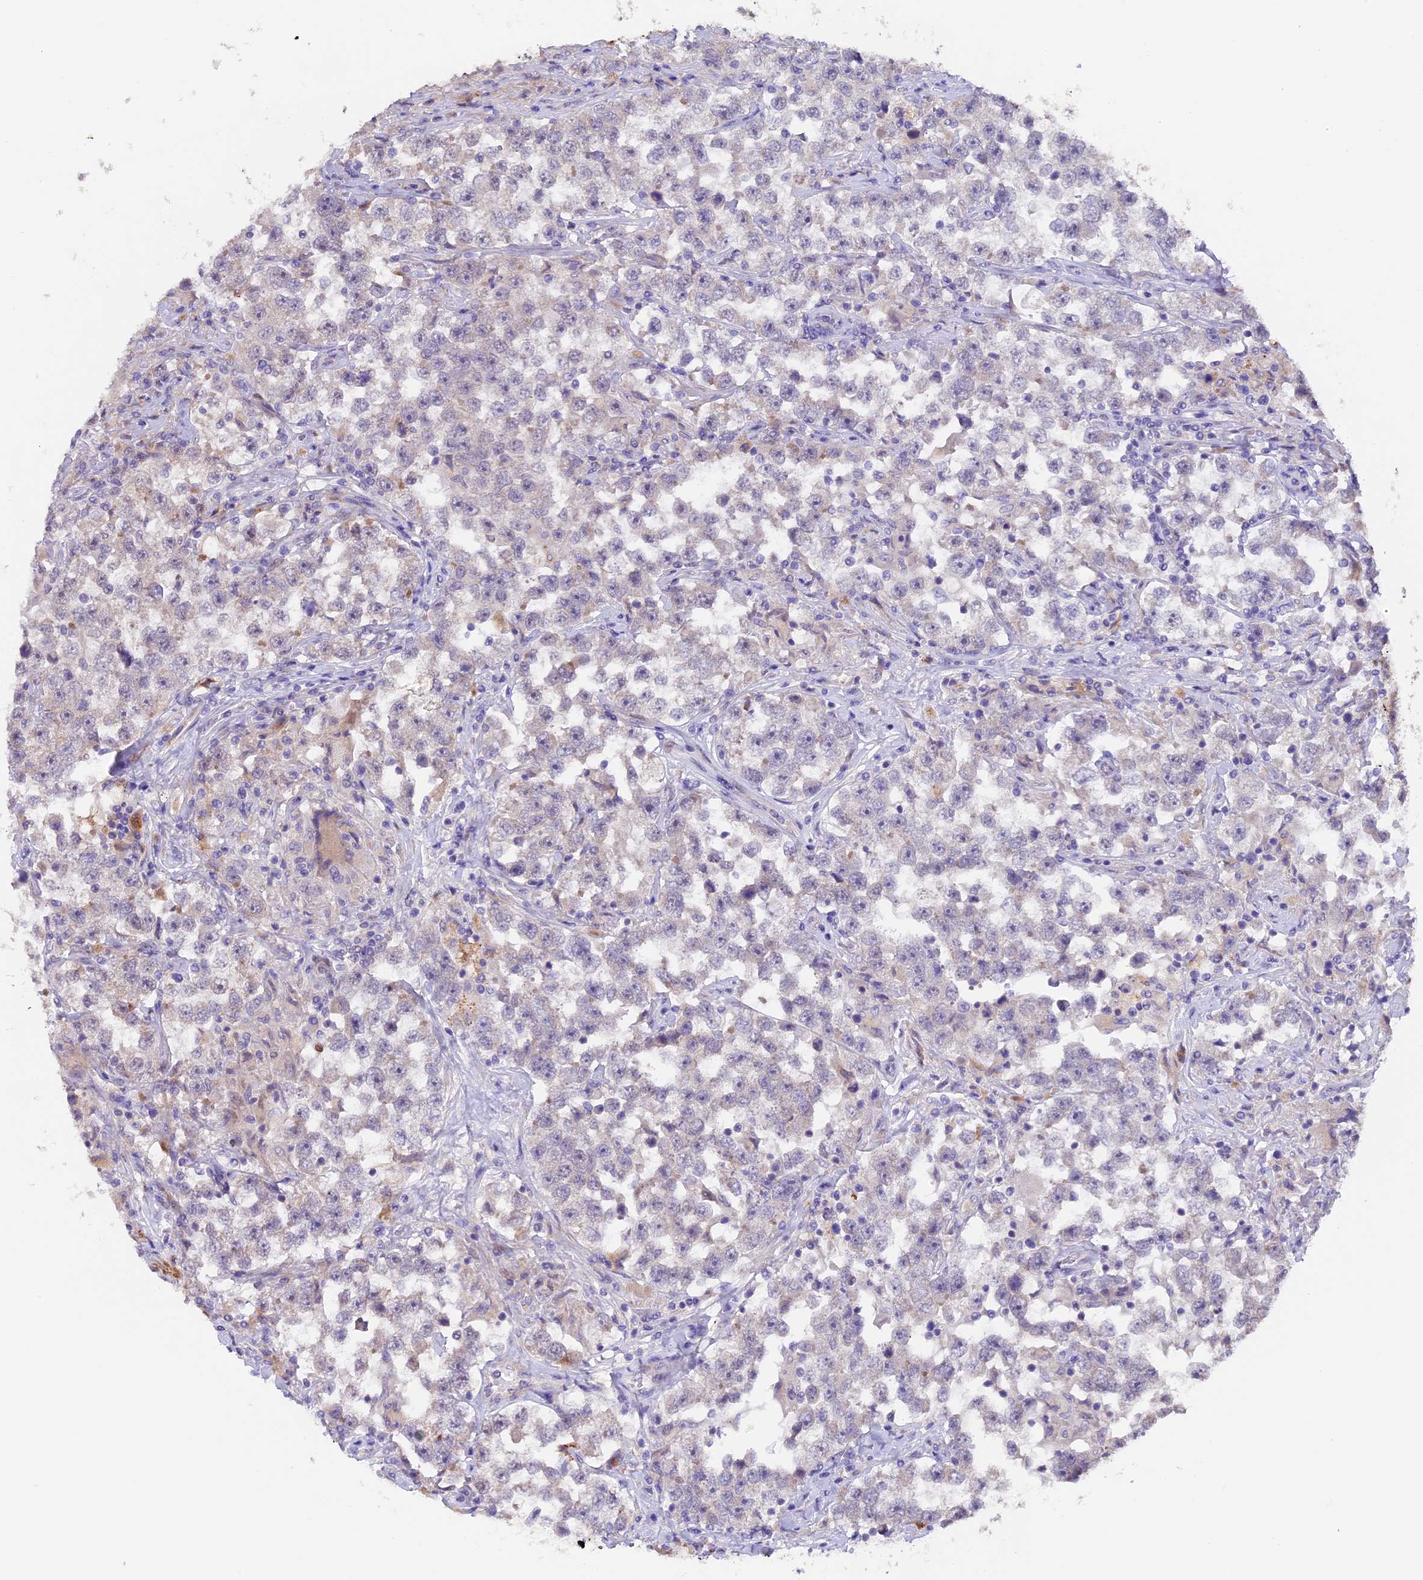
{"staining": {"intensity": "negative", "quantity": "none", "location": "none"}, "tissue": "testis cancer", "cell_type": "Tumor cells", "image_type": "cancer", "snomed": [{"axis": "morphology", "description": "Seminoma, NOS"}, {"axis": "topography", "description": "Testis"}], "caption": "High power microscopy image of an immunohistochemistry (IHC) micrograph of testis seminoma, revealing no significant expression in tumor cells. (Stains: DAB (3,3'-diaminobenzidine) immunohistochemistry with hematoxylin counter stain, Microscopy: brightfield microscopy at high magnification).", "gene": "NCK2", "patient": {"sex": "male", "age": 46}}